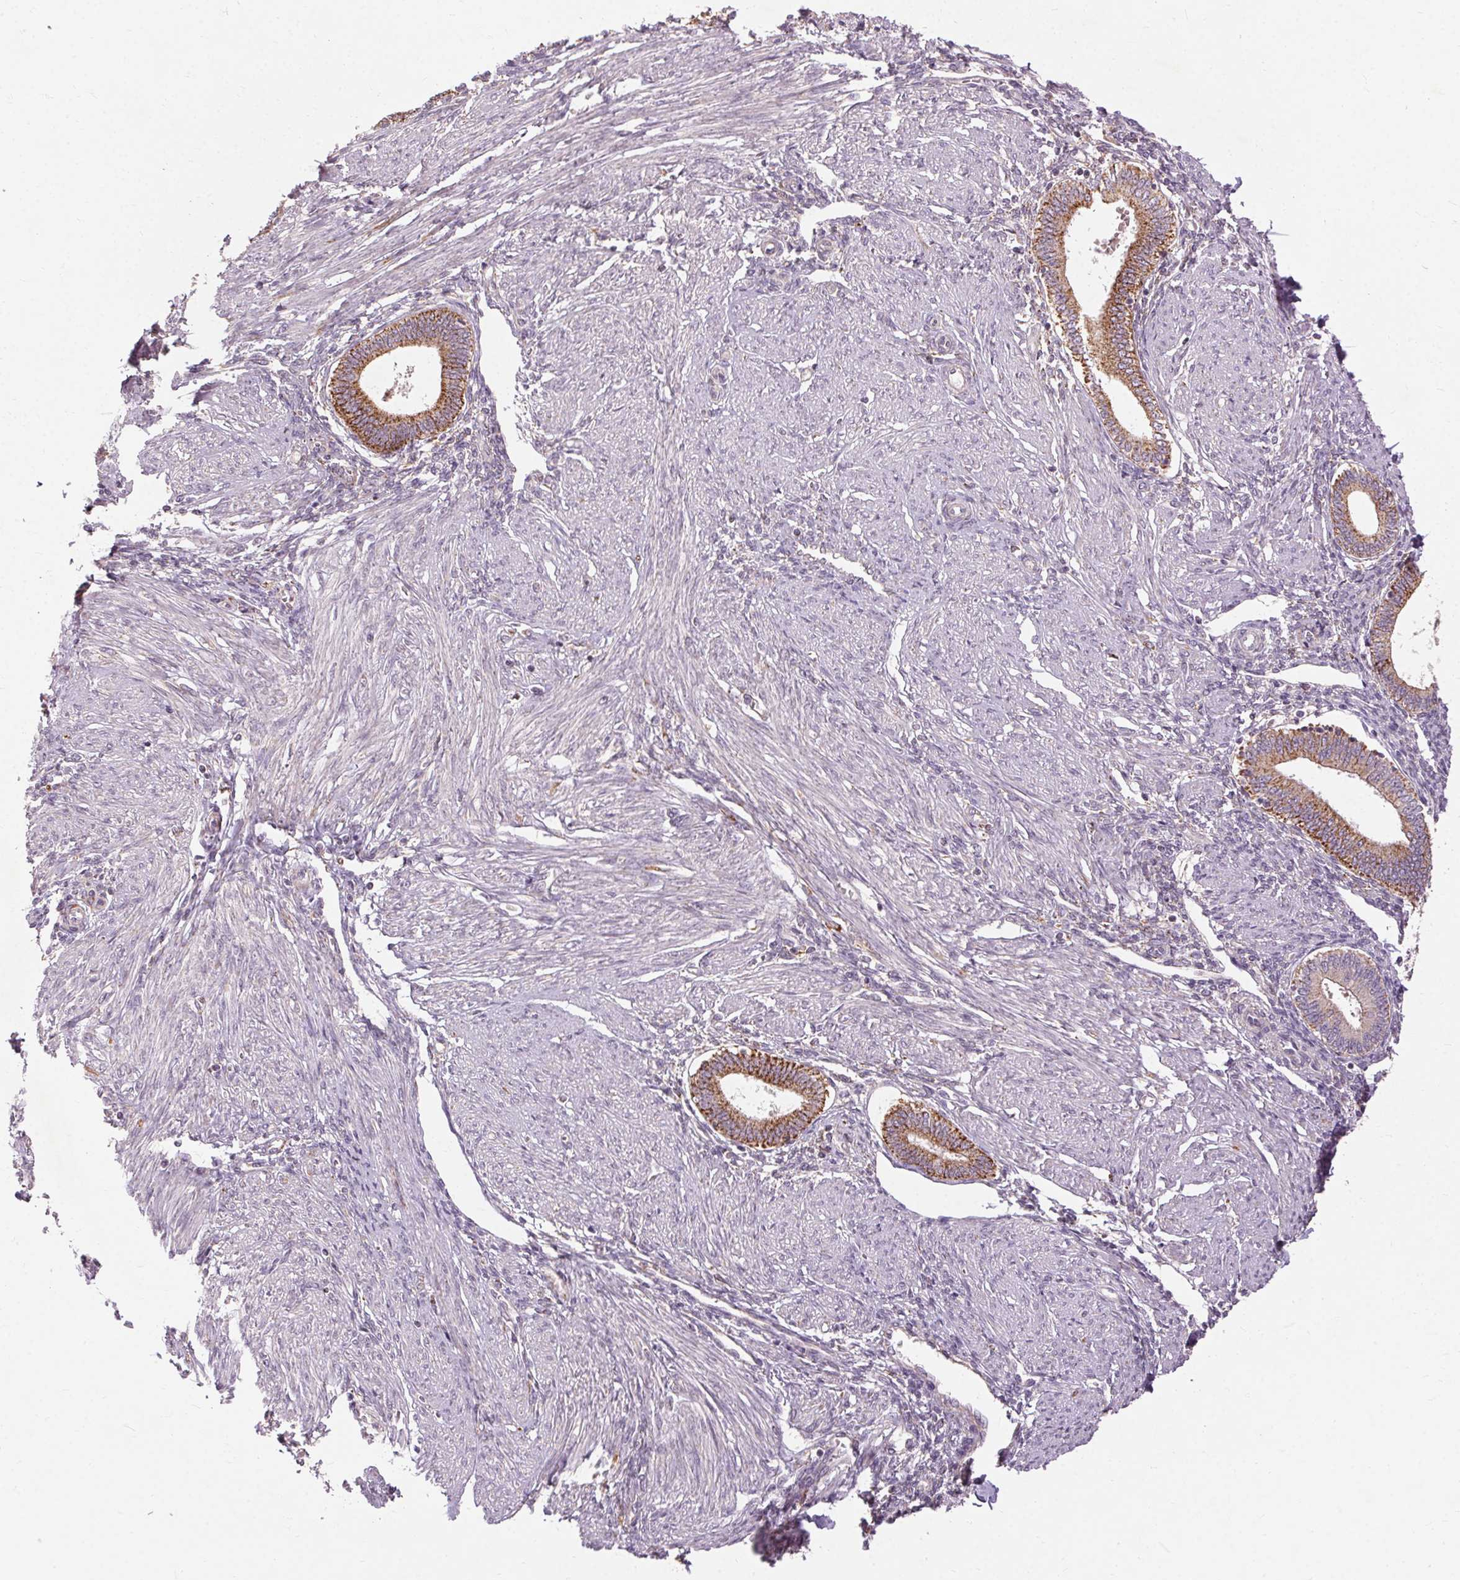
{"staining": {"intensity": "negative", "quantity": "none", "location": "none"}, "tissue": "endometrium", "cell_type": "Cells in endometrial stroma", "image_type": "normal", "snomed": [{"axis": "morphology", "description": "Normal tissue, NOS"}, {"axis": "topography", "description": "Endometrium"}], "caption": "IHC of normal endometrium reveals no expression in cells in endometrial stroma.", "gene": "REP15", "patient": {"sex": "female", "age": 42}}